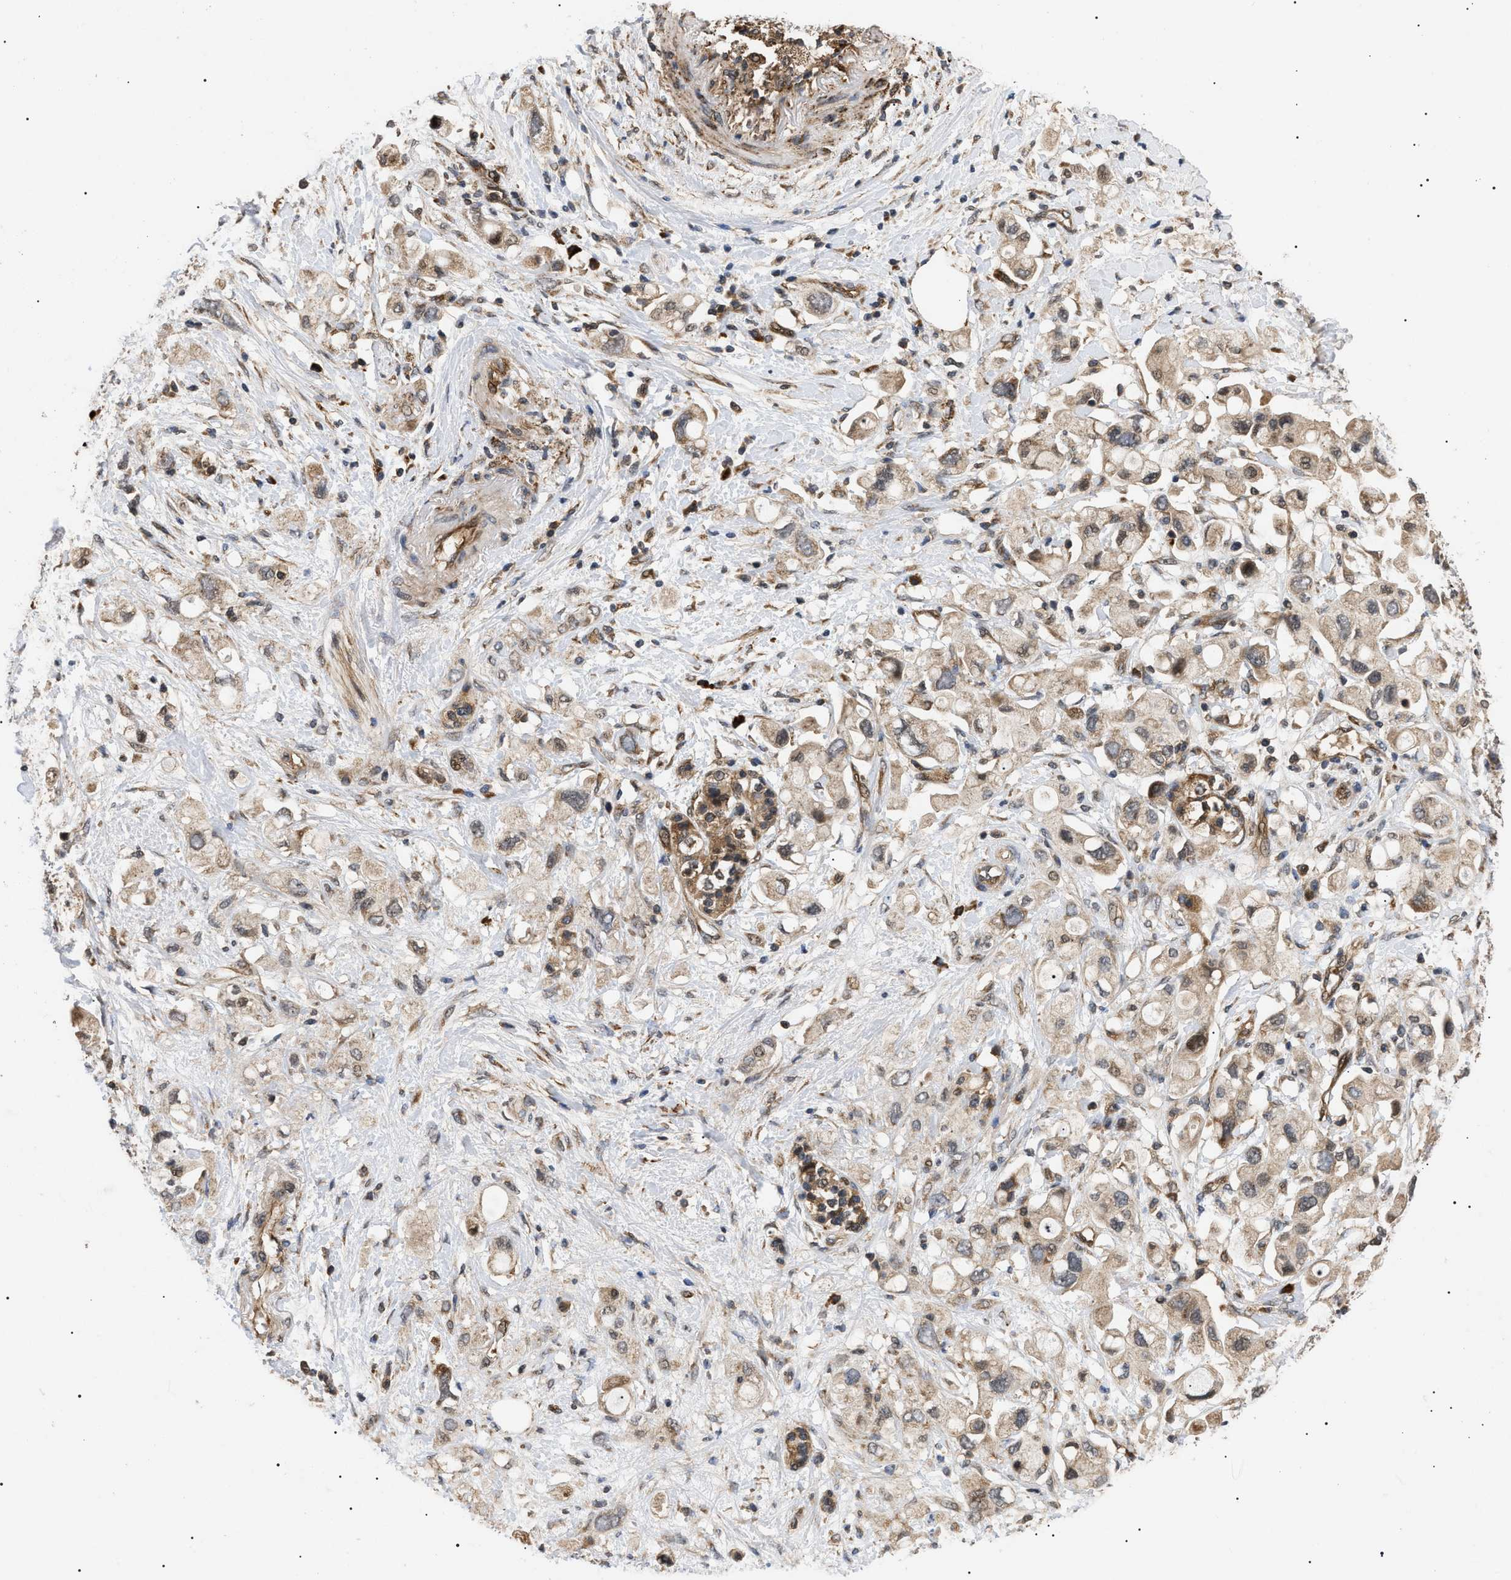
{"staining": {"intensity": "weak", "quantity": ">75%", "location": "cytoplasmic/membranous"}, "tissue": "pancreatic cancer", "cell_type": "Tumor cells", "image_type": "cancer", "snomed": [{"axis": "morphology", "description": "Adenocarcinoma, NOS"}, {"axis": "topography", "description": "Pancreas"}], "caption": "Pancreatic cancer stained with a brown dye reveals weak cytoplasmic/membranous positive staining in approximately >75% of tumor cells.", "gene": "ASTL", "patient": {"sex": "female", "age": 56}}